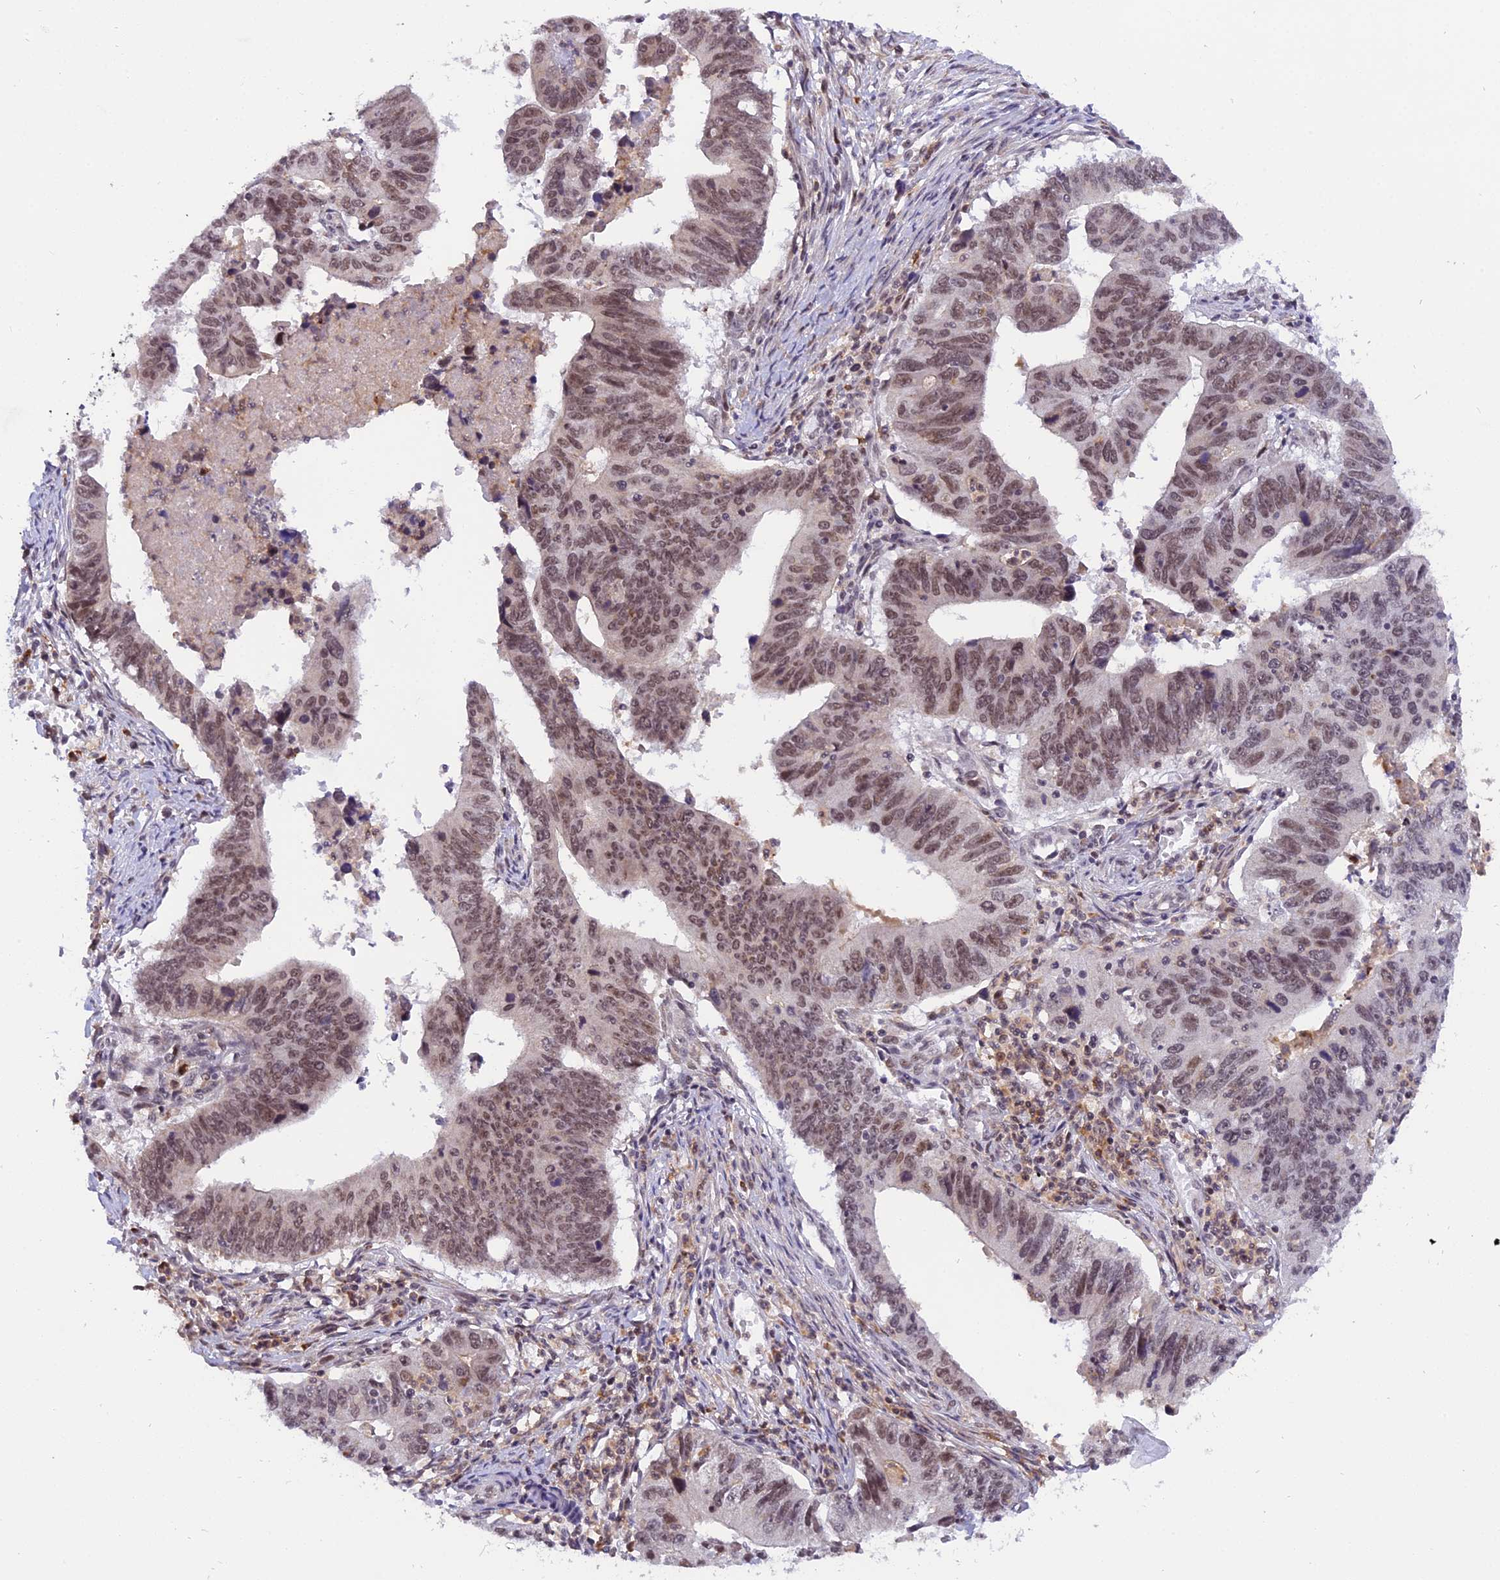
{"staining": {"intensity": "moderate", "quantity": ">75%", "location": "nuclear"}, "tissue": "stomach cancer", "cell_type": "Tumor cells", "image_type": "cancer", "snomed": [{"axis": "morphology", "description": "Adenocarcinoma, NOS"}, {"axis": "topography", "description": "Stomach"}], "caption": "A medium amount of moderate nuclear positivity is appreciated in about >75% of tumor cells in stomach cancer (adenocarcinoma) tissue.", "gene": "TADA3", "patient": {"sex": "male", "age": 59}}